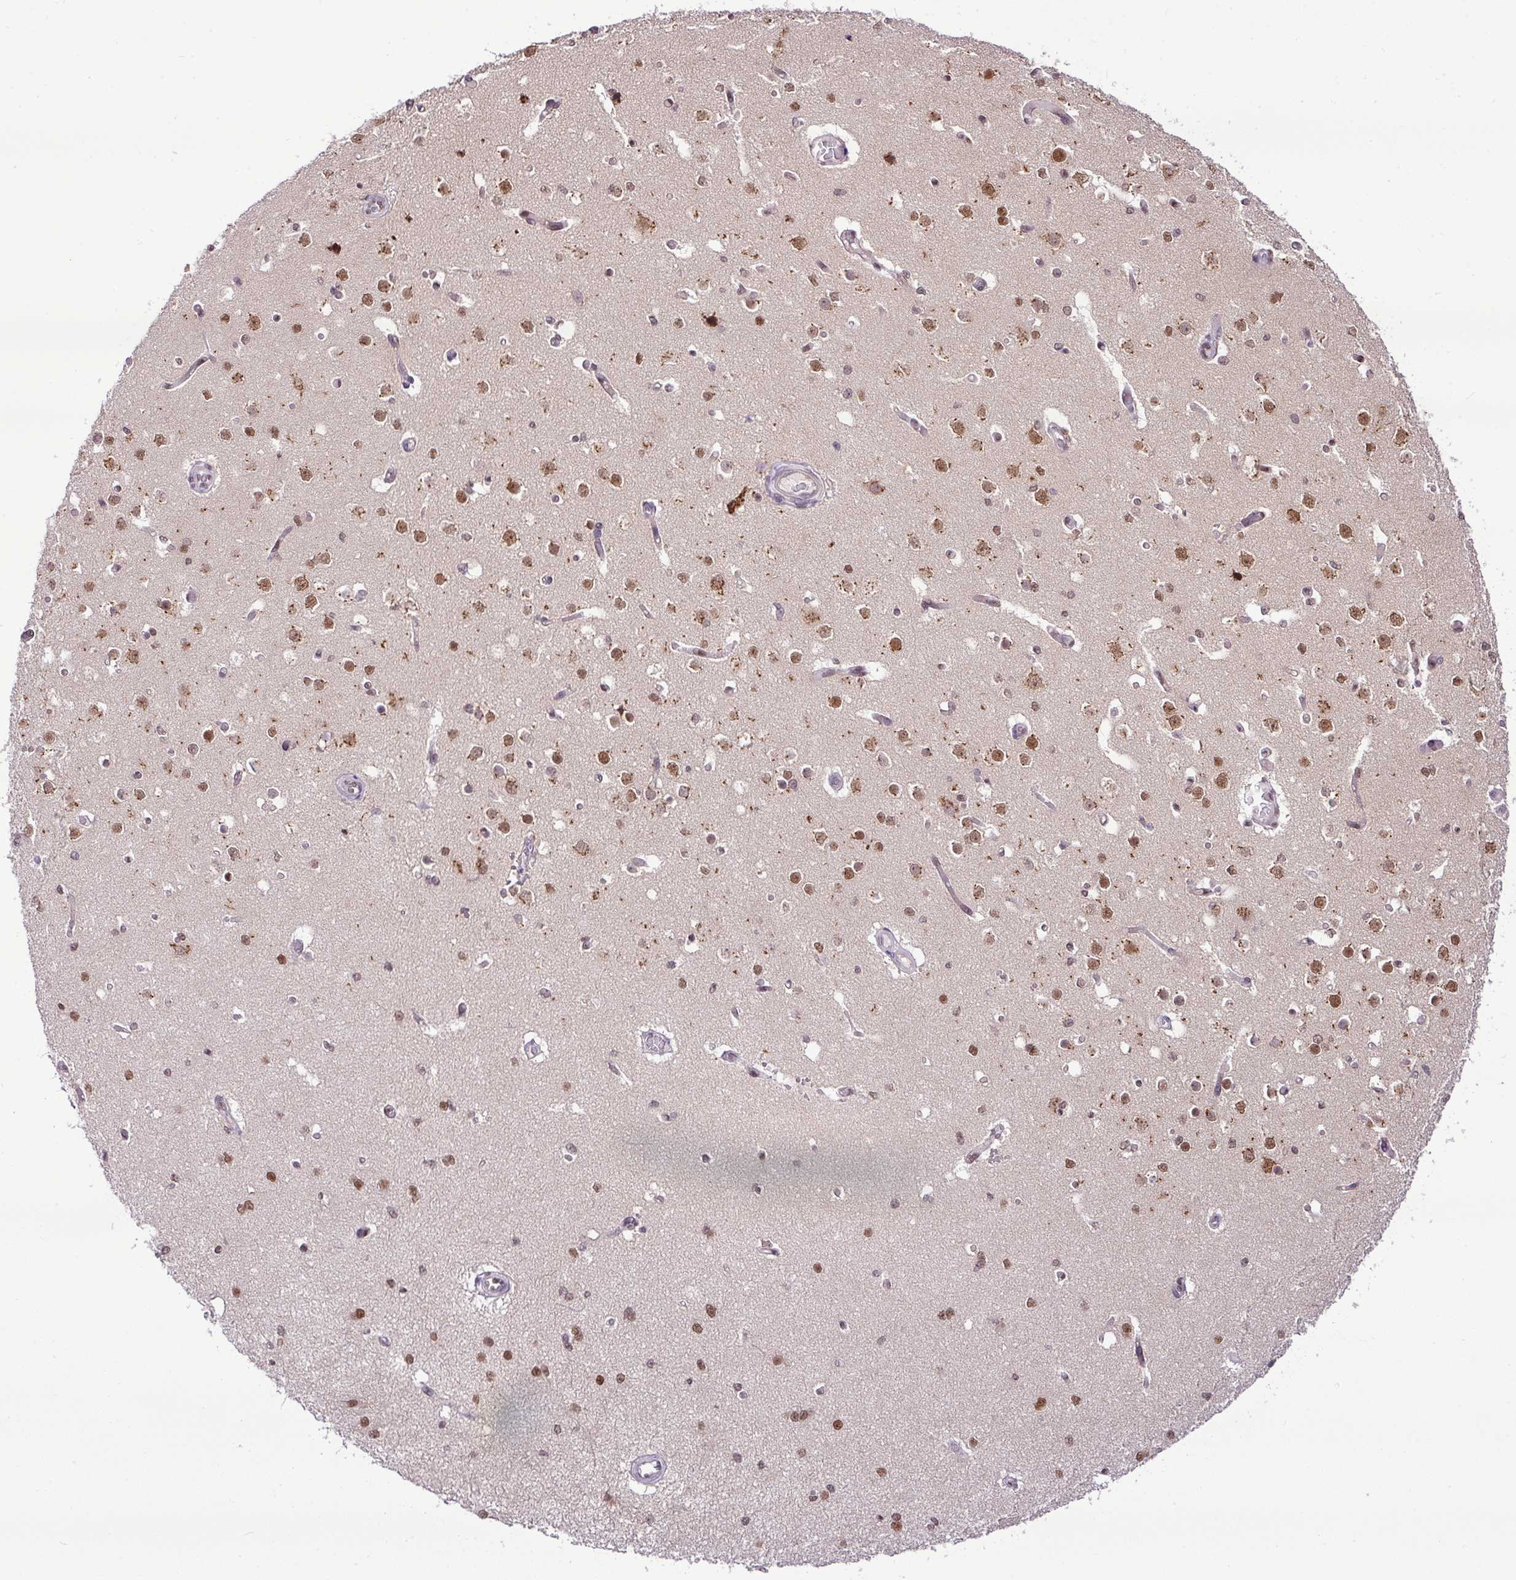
{"staining": {"intensity": "moderate", "quantity": "<25%", "location": "nuclear"}, "tissue": "cerebral cortex", "cell_type": "Endothelial cells", "image_type": "normal", "snomed": [{"axis": "morphology", "description": "Normal tissue, NOS"}, {"axis": "morphology", "description": "Inflammation, NOS"}, {"axis": "topography", "description": "Cerebral cortex"}], "caption": "IHC micrograph of normal human cerebral cortex stained for a protein (brown), which shows low levels of moderate nuclear staining in about <25% of endothelial cells.", "gene": "PGAP4", "patient": {"sex": "male", "age": 6}}